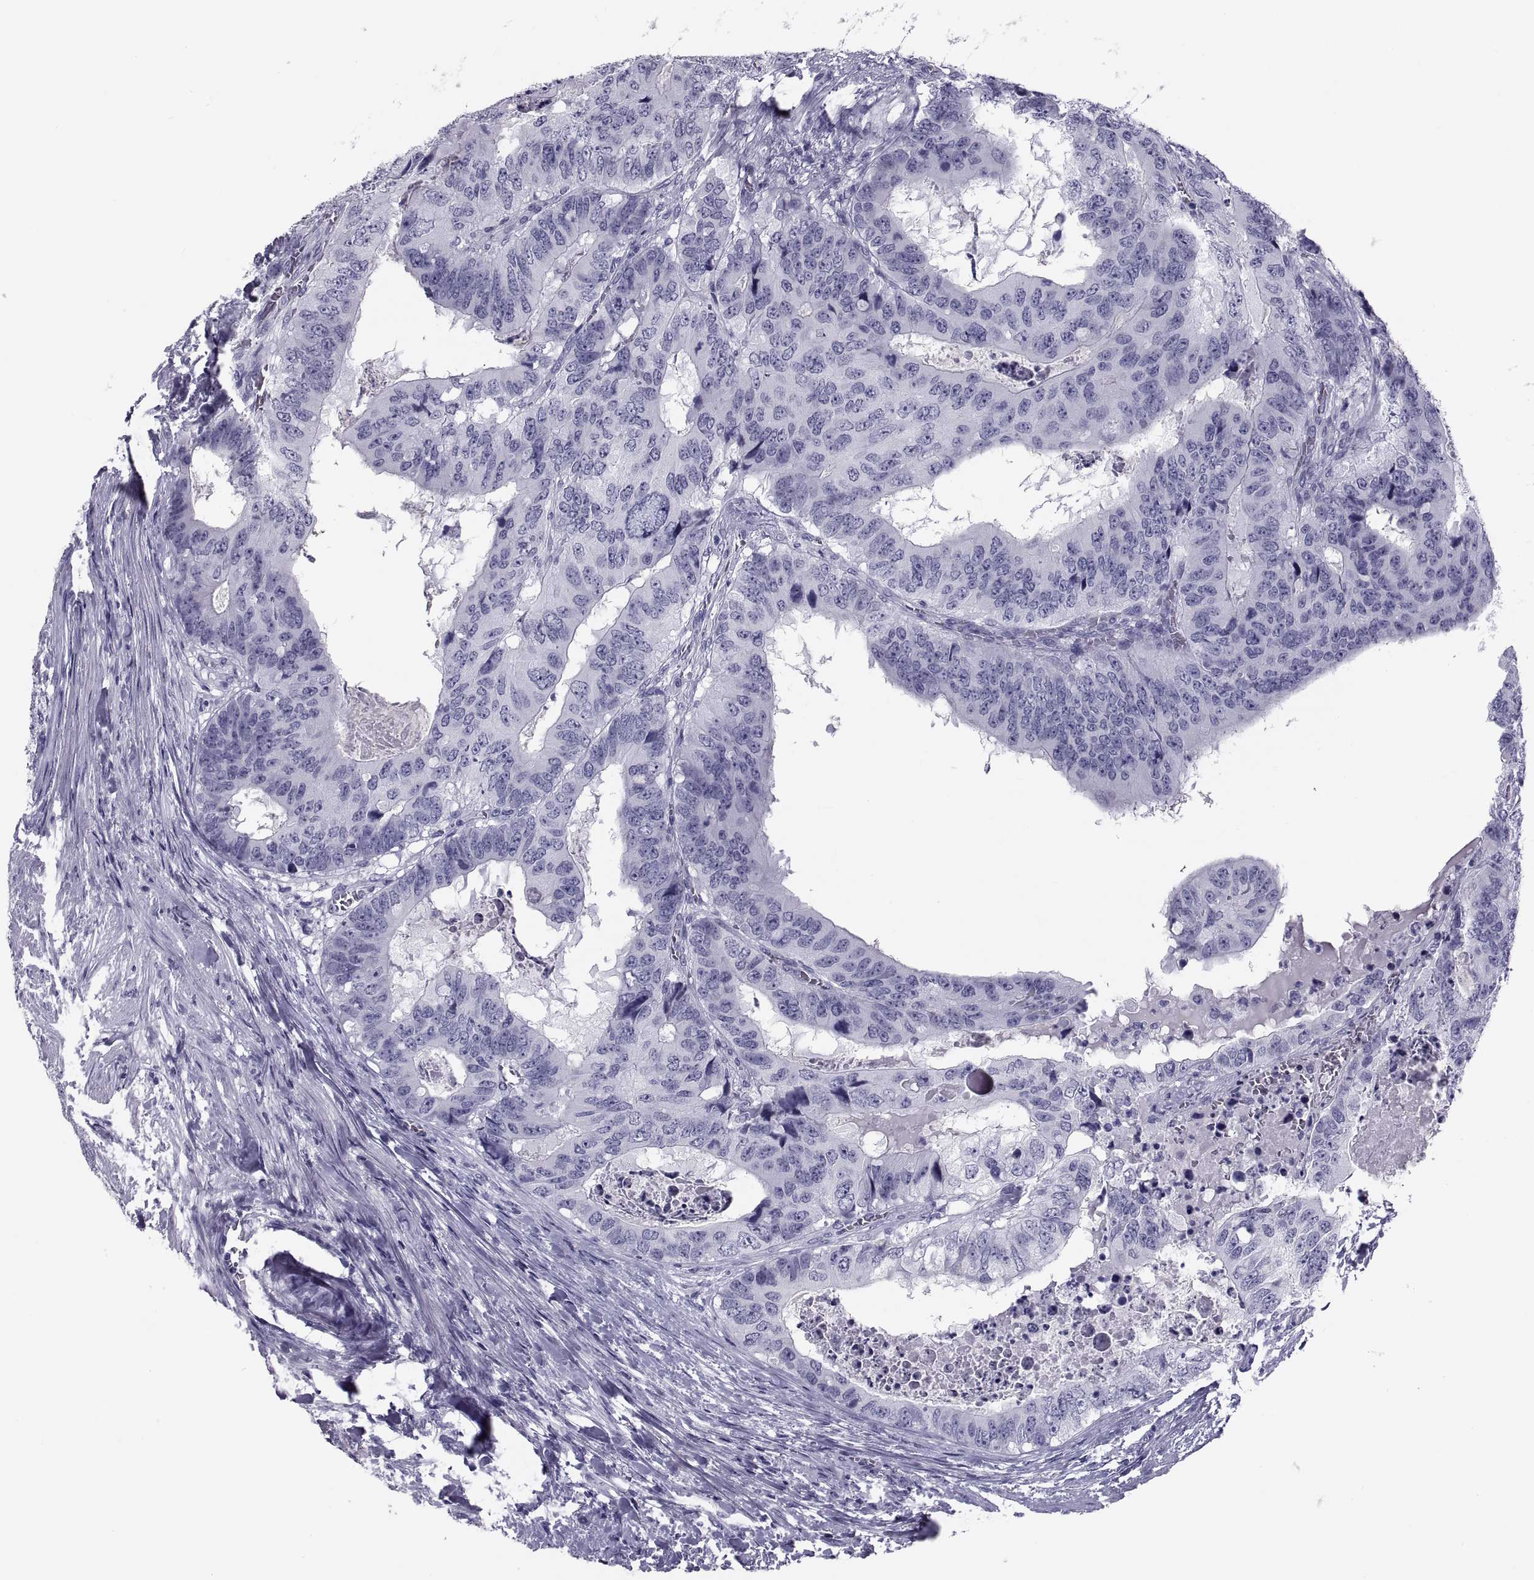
{"staining": {"intensity": "negative", "quantity": "none", "location": "none"}, "tissue": "colorectal cancer", "cell_type": "Tumor cells", "image_type": "cancer", "snomed": [{"axis": "morphology", "description": "Adenocarcinoma, NOS"}, {"axis": "topography", "description": "Colon"}], "caption": "Tumor cells show no significant protein staining in colorectal cancer.", "gene": "CRISP1", "patient": {"sex": "male", "age": 79}}